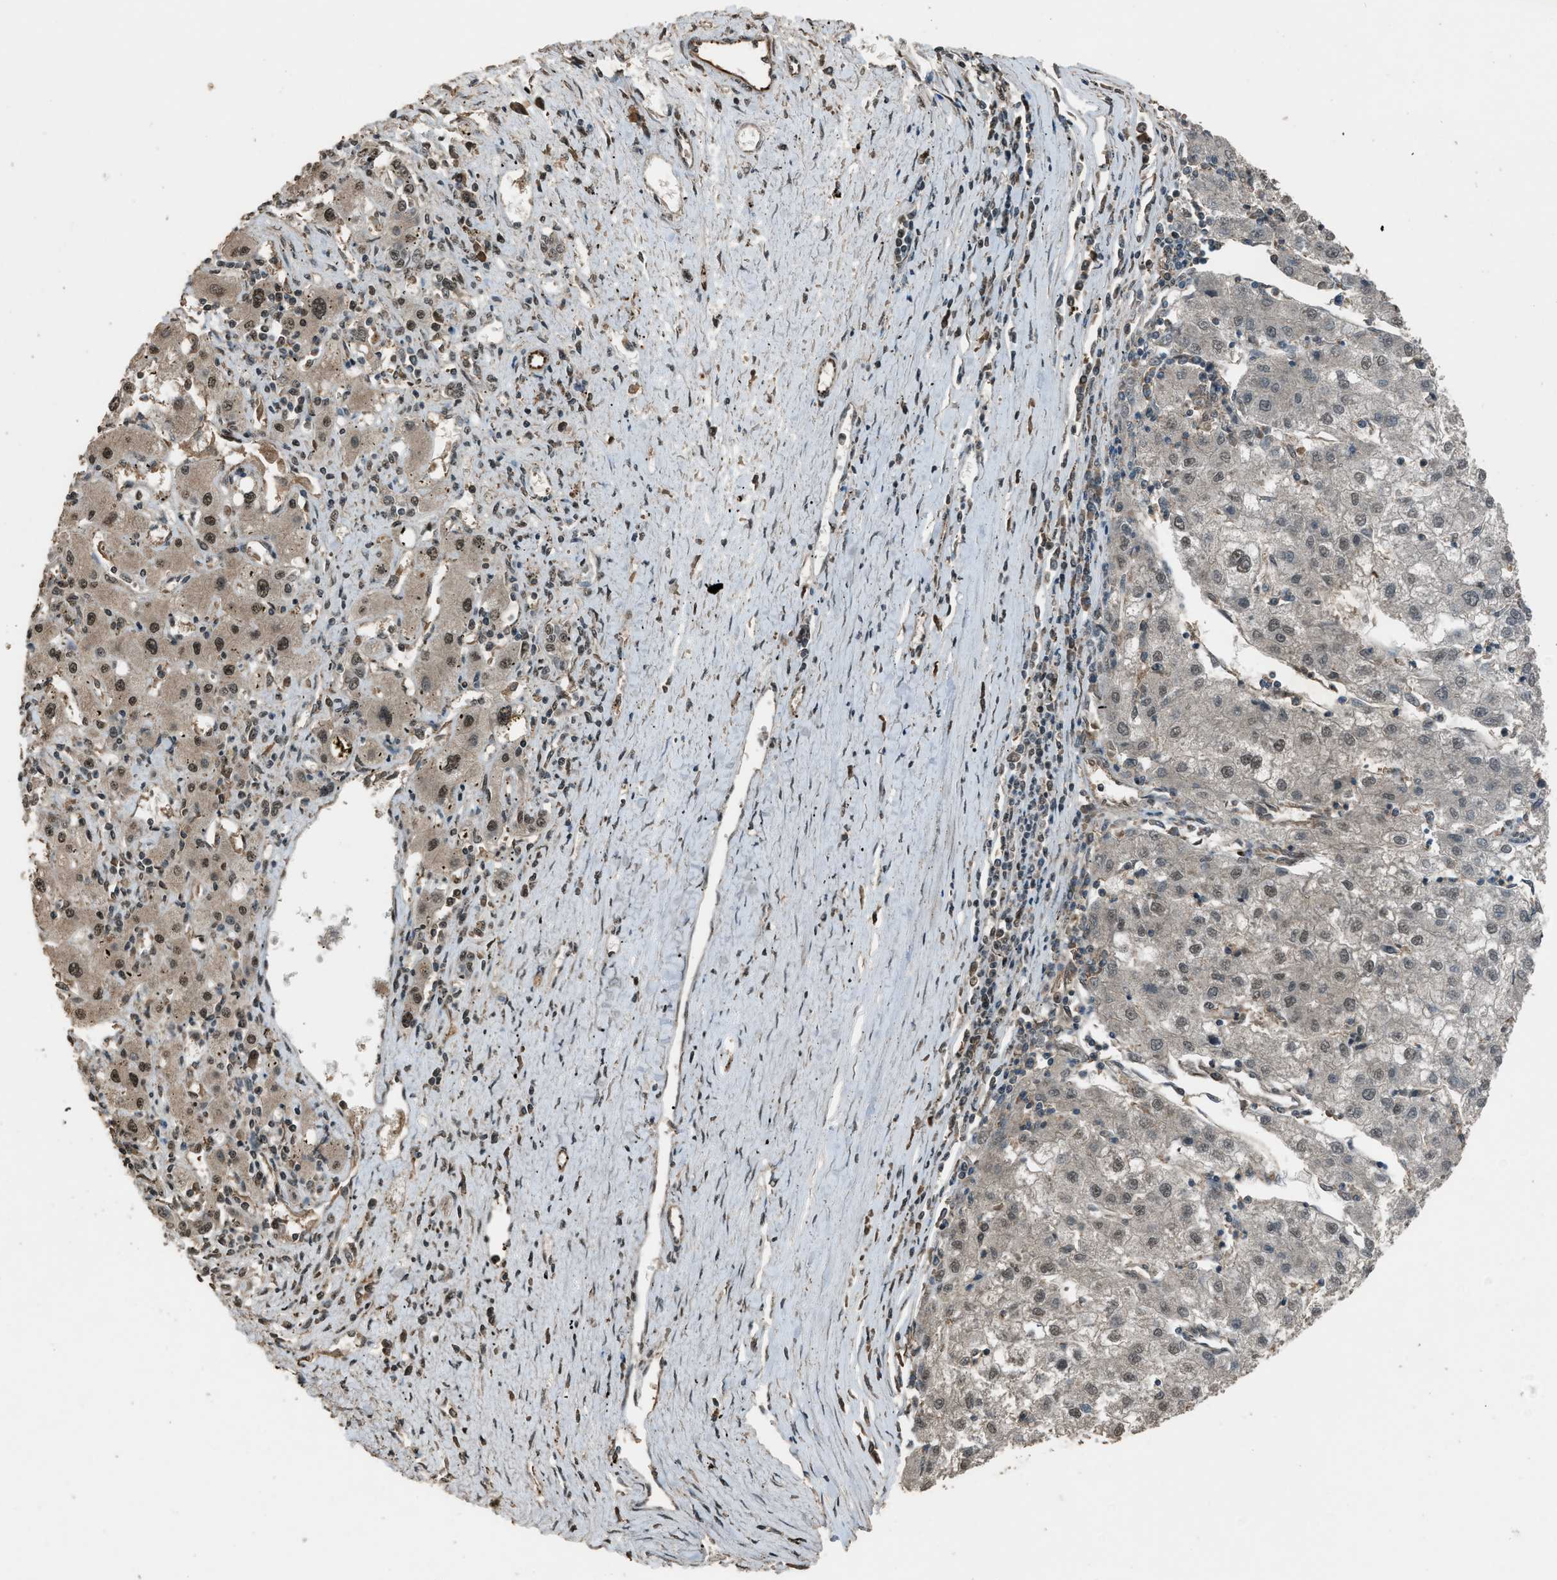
{"staining": {"intensity": "moderate", "quantity": "<25%", "location": "cytoplasmic/membranous,nuclear"}, "tissue": "liver cancer", "cell_type": "Tumor cells", "image_type": "cancer", "snomed": [{"axis": "morphology", "description": "Carcinoma, Hepatocellular, NOS"}, {"axis": "topography", "description": "Liver"}], "caption": "Immunohistochemistry (IHC) photomicrograph of liver cancer (hepatocellular carcinoma) stained for a protein (brown), which reveals low levels of moderate cytoplasmic/membranous and nuclear staining in about <25% of tumor cells.", "gene": "SERTAD2", "patient": {"sex": "male", "age": 72}}